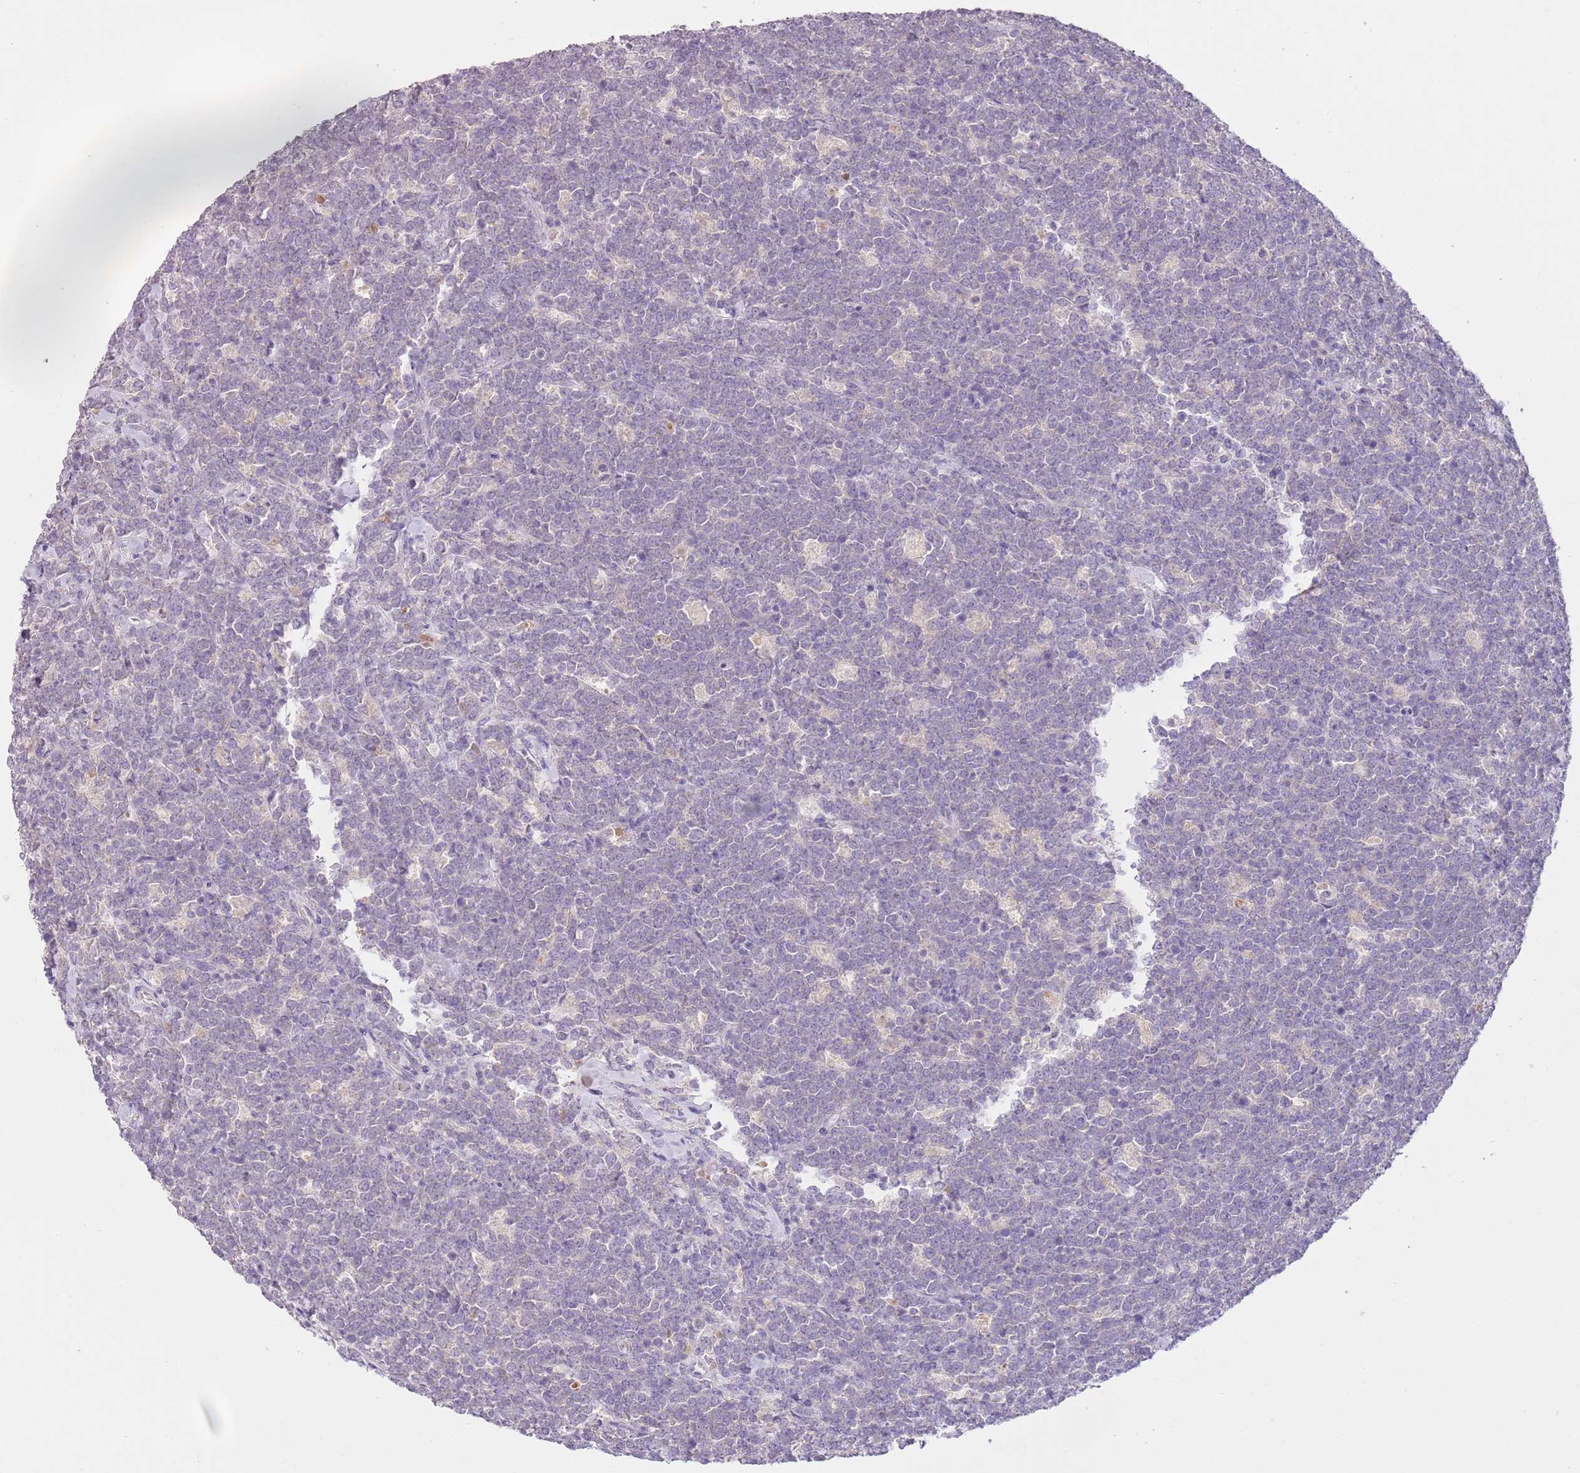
{"staining": {"intensity": "negative", "quantity": "none", "location": "none"}, "tissue": "lymphoma", "cell_type": "Tumor cells", "image_type": "cancer", "snomed": [{"axis": "morphology", "description": "Malignant lymphoma, non-Hodgkin's type, High grade"}, {"axis": "topography", "description": "Small intestine"}], "caption": "Immunohistochemical staining of human lymphoma displays no significant expression in tumor cells.", "gene": "SLC35E3", "patient": {"sex": "male", "age": 8}}